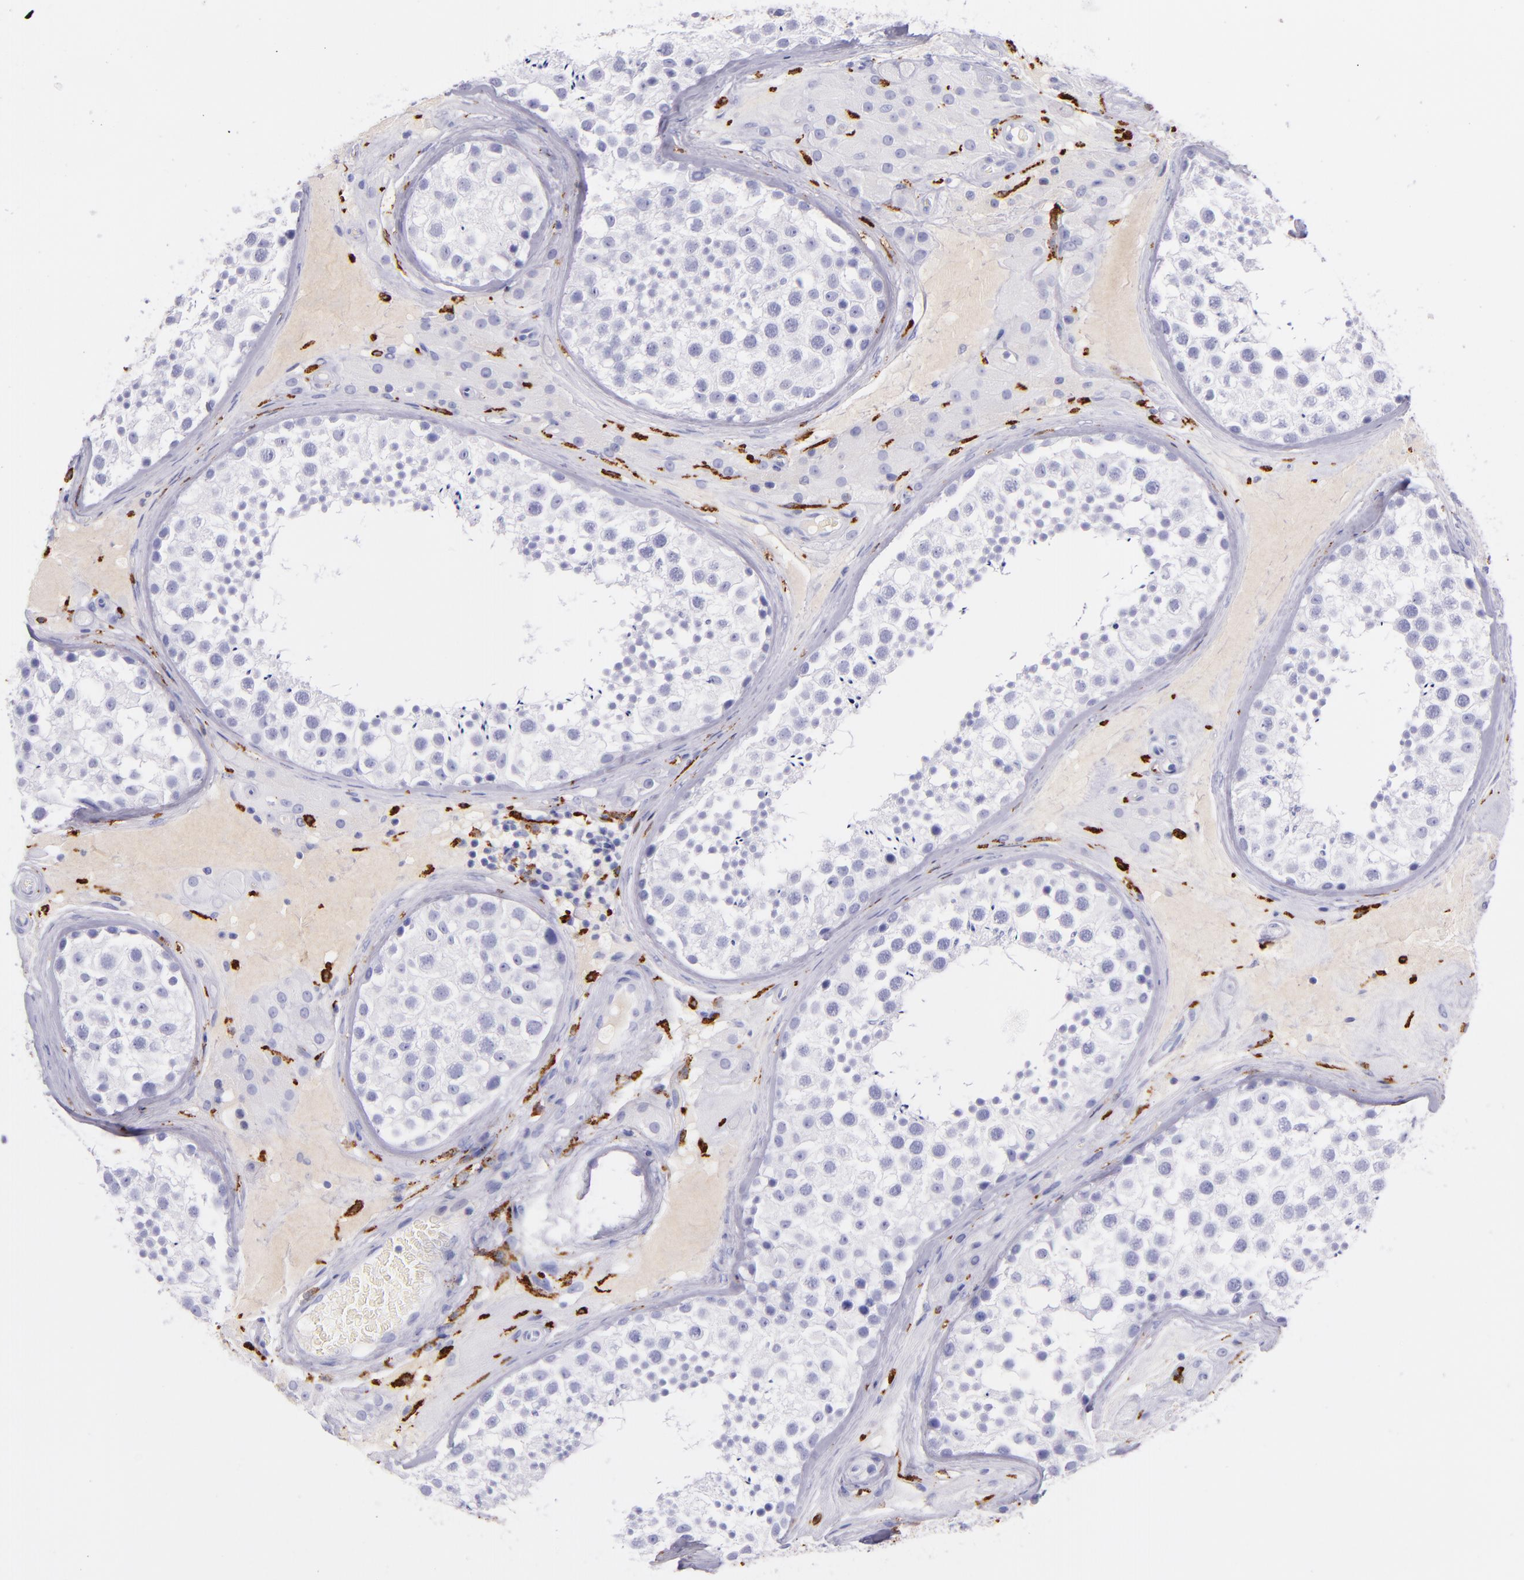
{"staining": {"intensity": "negative", "quantity": "none", "location": "none"}, "tissue": "testis", "cell_type": "Cells in seminiferous ducts", "image_type": "normal", "snomed": [{"axis": "morphology", "description": "Normal tissue, NOS"}, {"axis": "topography", "description": "Testis"}], "caption": "There is no significant staining in cells in seminiferous ducts of testis. (DAB IHC visualized using brightfield microscopy, high magnification).", "gene": "CD163", "patient": {"sex": "male", "age": 46}}